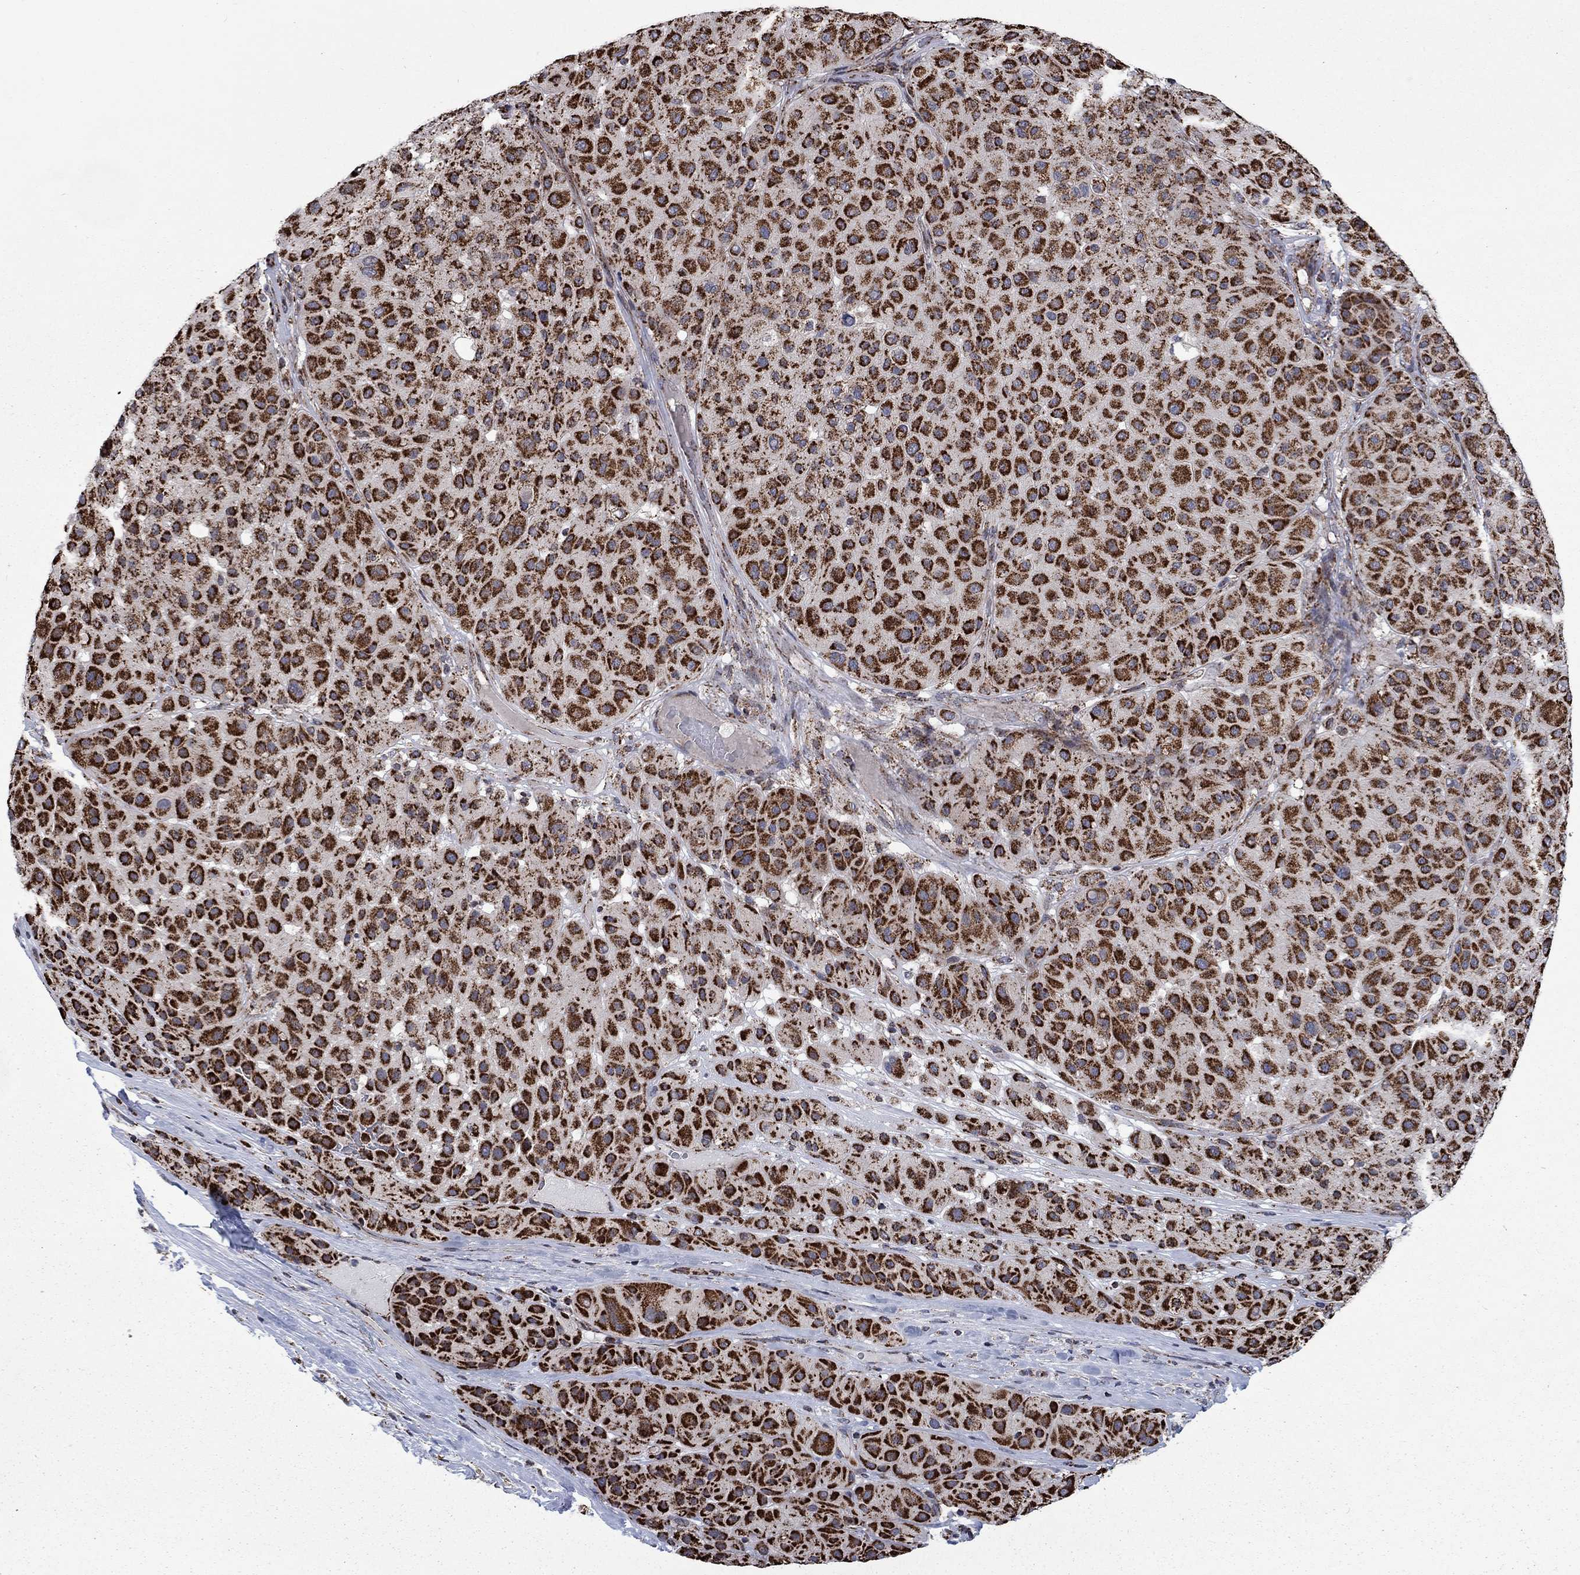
{"staining": {"intensity": "strong", "quantity": ">75%", "location": "cytoplasmic/membranous"}, "tissue": "melanoma", "cell_type": "Tumor cells", "image_type": "cancer", "snomed": [{"axis": "morphology", "description": "Malignant melanoma, Metastatic site"}, {"axis": "topography", "description": "Smooth muscle"}], "caption": "Protein staining of malignant melanoma (metastatic site) tissue demonstrates strong cytoplasmic/membranous staining in approximately >75% of tumor cells. Using DAB (brown) and hematoxylin (blue) stains, captured at high magnification using brightfield microscopy.", "gene": "MOAP1", "patient": {"sex": "male", "age": 41}}